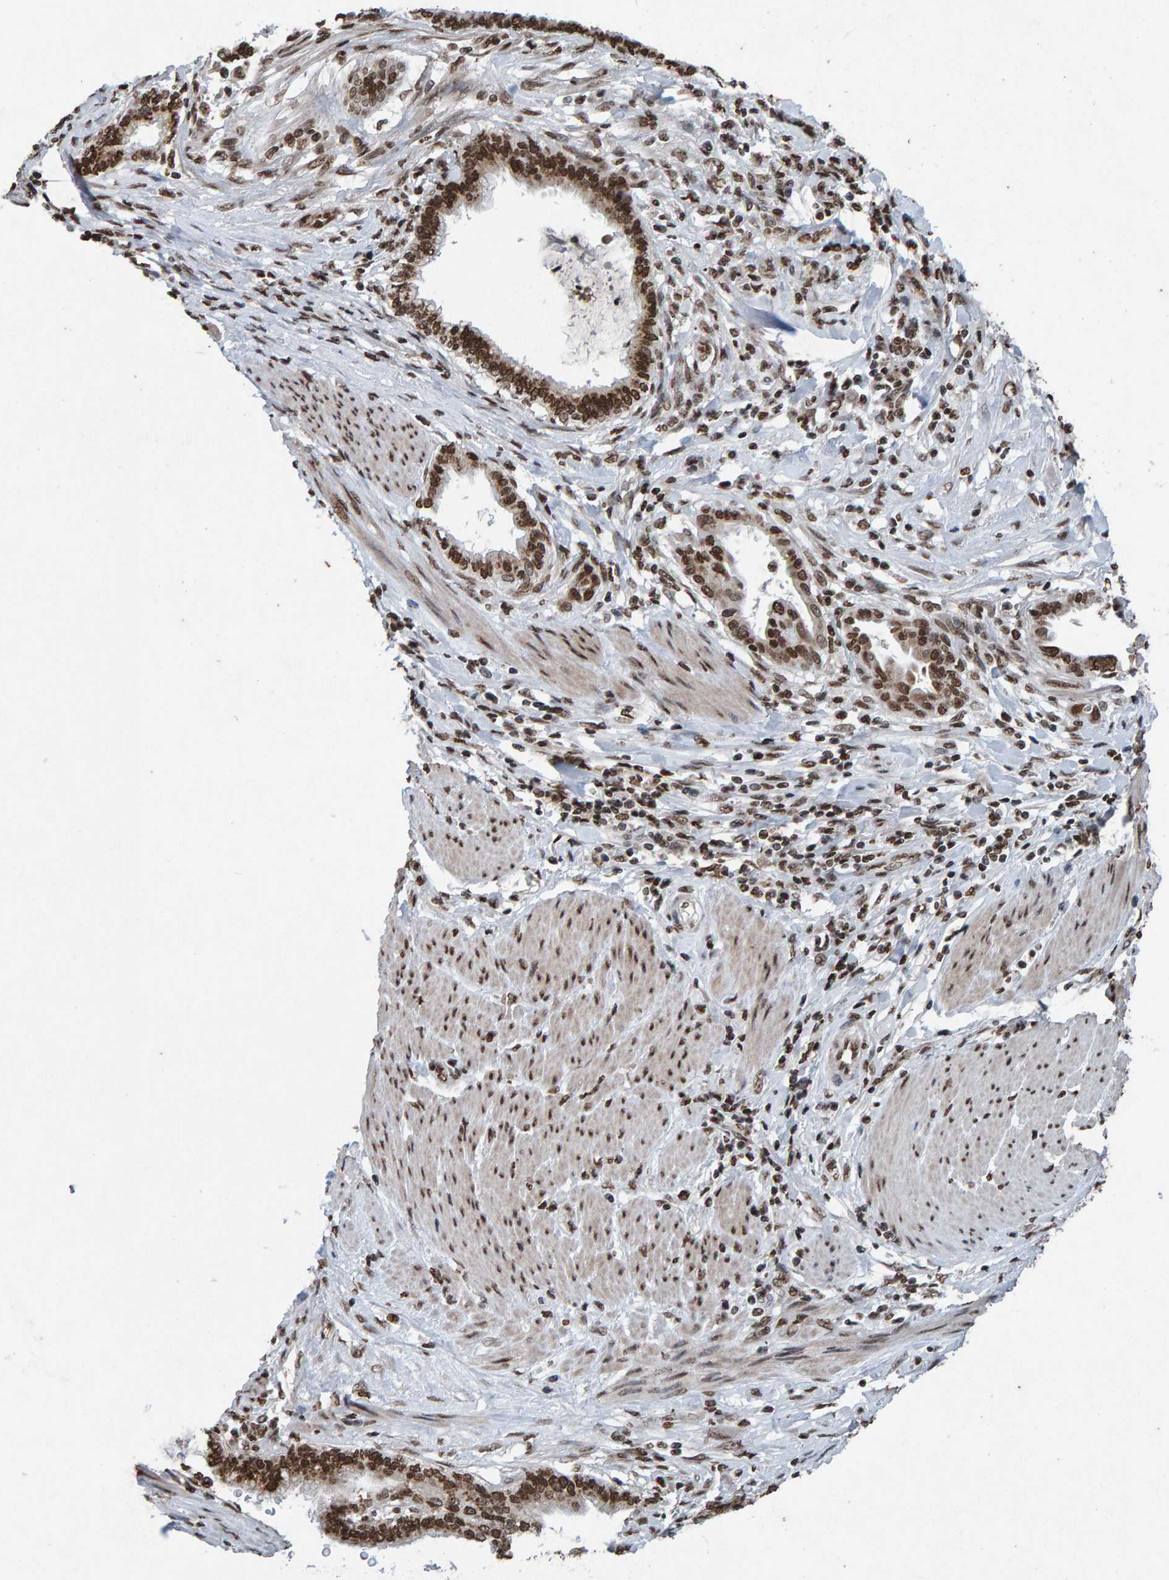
{"staining": {"intensity": "strong", "quantity": ">75%", "location": "nuclear"}, "tissue": "pancreatic cancer", "cell_type": "Tumor cells", "image_type": "cancer", "snomed": [{"axis": "morphology", "description": "Adenocarcinoma, NOS"}, {"axis": "topography", "description": "Pancreas"}], "caption": "An immunohistochemistry (IHC) micrograph of neoplastic tissue is shown. Protein staining in brown labels strong nuclear positivity in pancreatic cancer within tumor cells. (DAB (3,3'-diaminobenzidine) IHC, brown staining for protein, blue staining for nuclei).", "gene": "H2AZ1", "patient": {"sex": "female", "age": 64}}